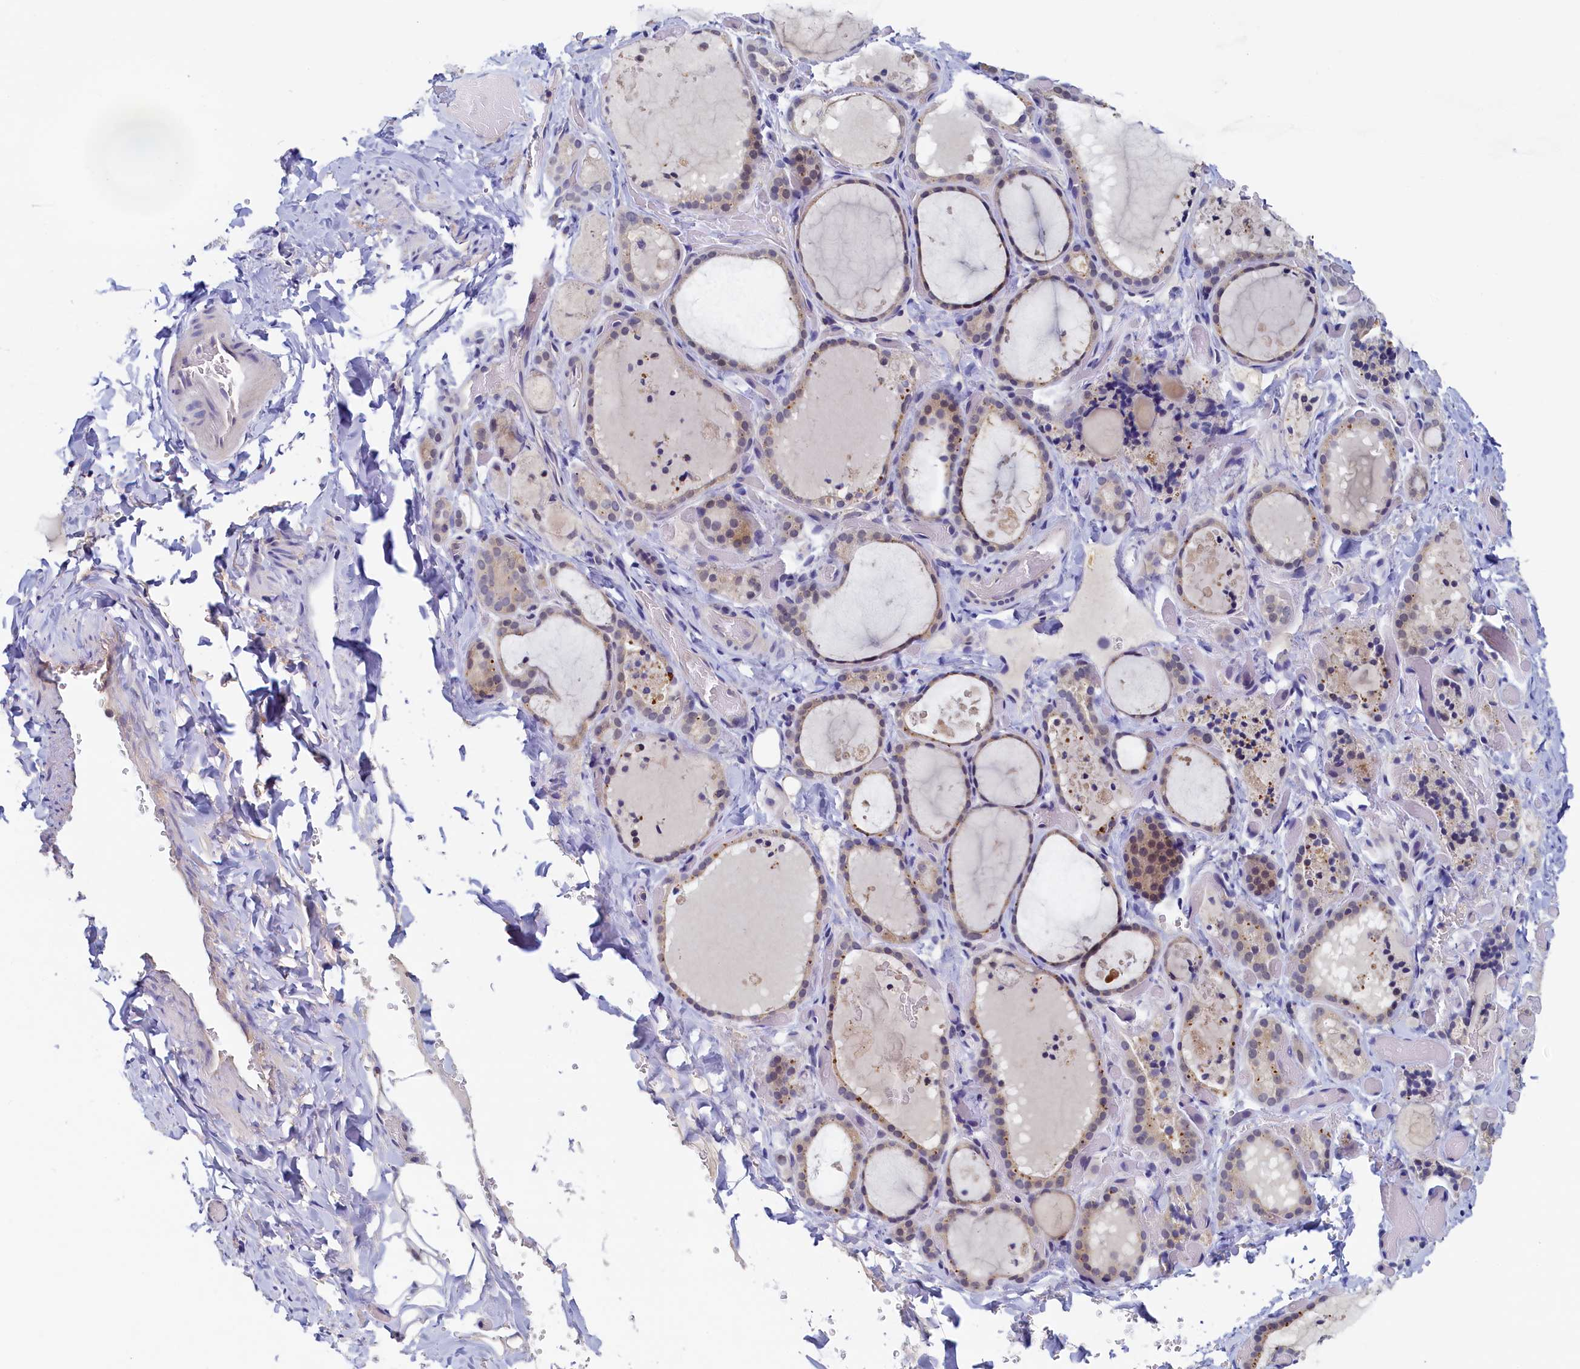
{"staining": {"intensity": "negative", "quantity": "none", "location": "none"}, "tissue": "thyroid gland", "cell_type": "Glandular cells", "image_type": "normal", "snomed": [{"axis": "morphology", "description": "Normal tissue, NOS"}, {"axis": "topography", "description": "Thyroid gland"}], "caption": "Immunohistochemical staining of normal thyroid gland shows no significant positivity in glandular cells.", "gene": "PAAF1", "patient": {"sex": "female", "age": 44}}